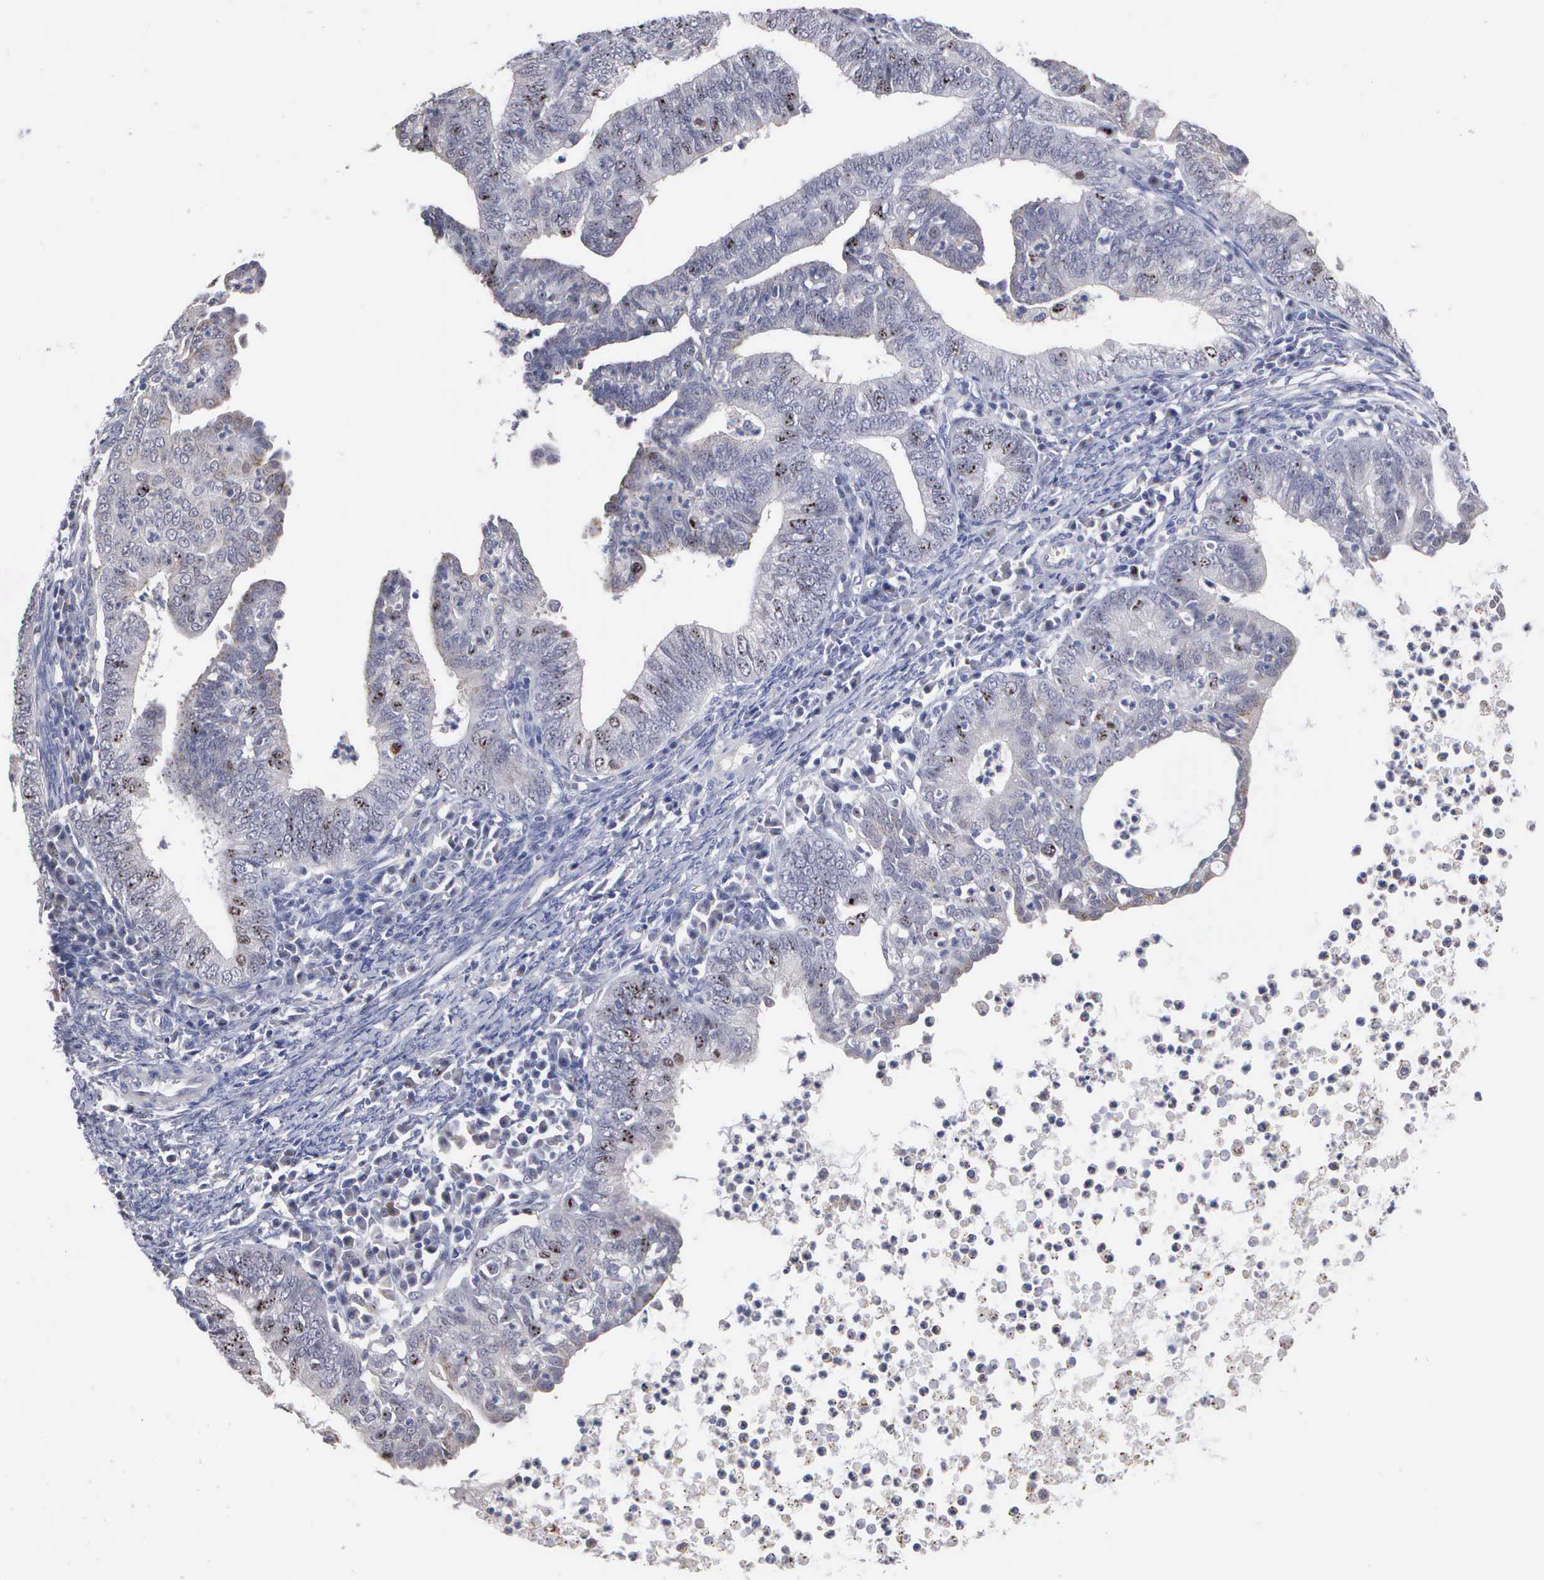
{"staining": {"intensity": "weak", "quantity": "<25%", "location": "nuclear"}, "tissue": "endometrial cancer", "cell_type": "Tumor cells", "image_type": "cancer", "snomed": [{"axis": "morphology", "description": "Adenocarcinoma, NOS"}, {"axis": "topography", "description": "Endometrium"}], "caption": "The photomicrograph exhibits no significant expression in tumor cells of adenocarcinoma (endometrial).", "gene": "KDM6A", "patient": {"sex": "female", "age": 66}}